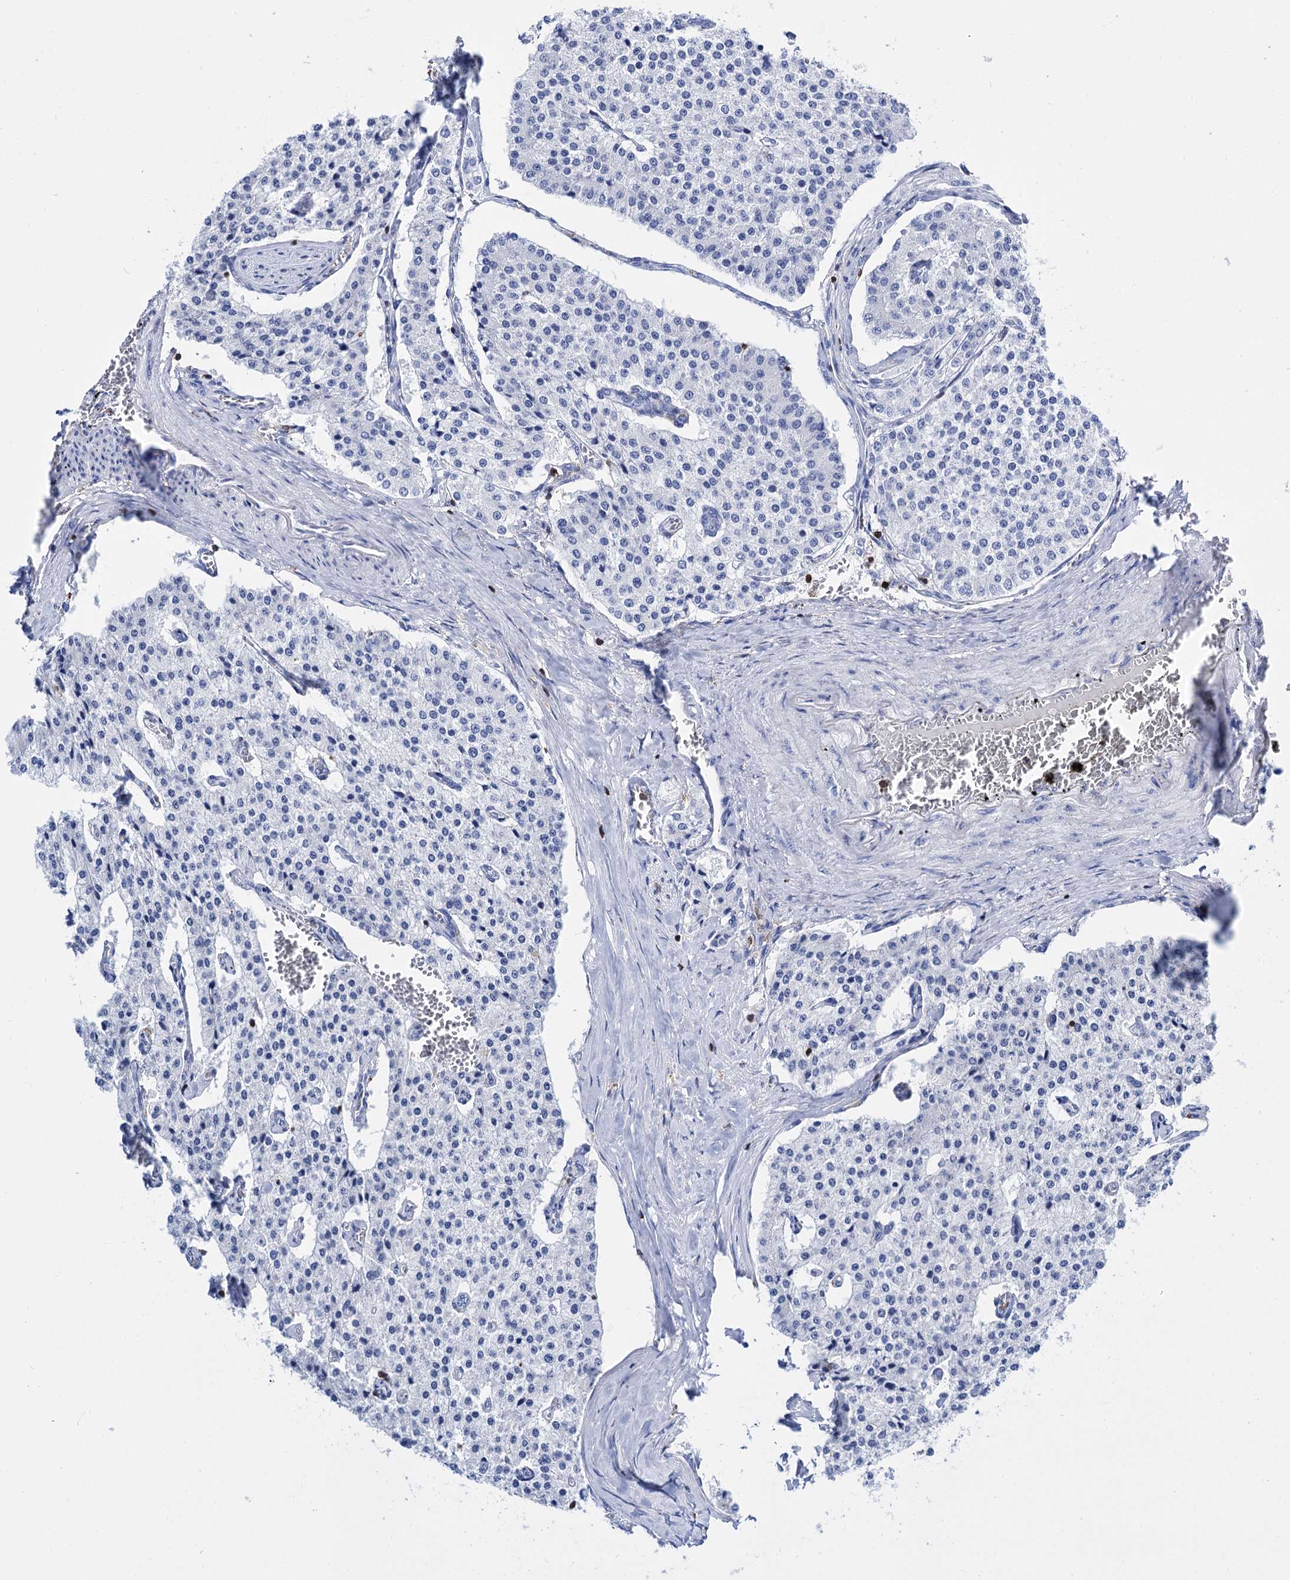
{"staining": {"intensity": "negative", "quantity": "none", "location": "none"}, "tissue": "carcinoid", "cell_type": "Tumor cells", "image_type": "cancer", "snomed": [{"axis": "morphology", "description": "Carcinoid, malignant, NOS"}, {"axis": "topography", "description": "Colon"}], "caption": "Carcinoid stained for a protein using immunohistochemistry demonstrates no positivity tumor cells.", "gene": "DEF6", "patient": {"sex": "female", "age": 52}}